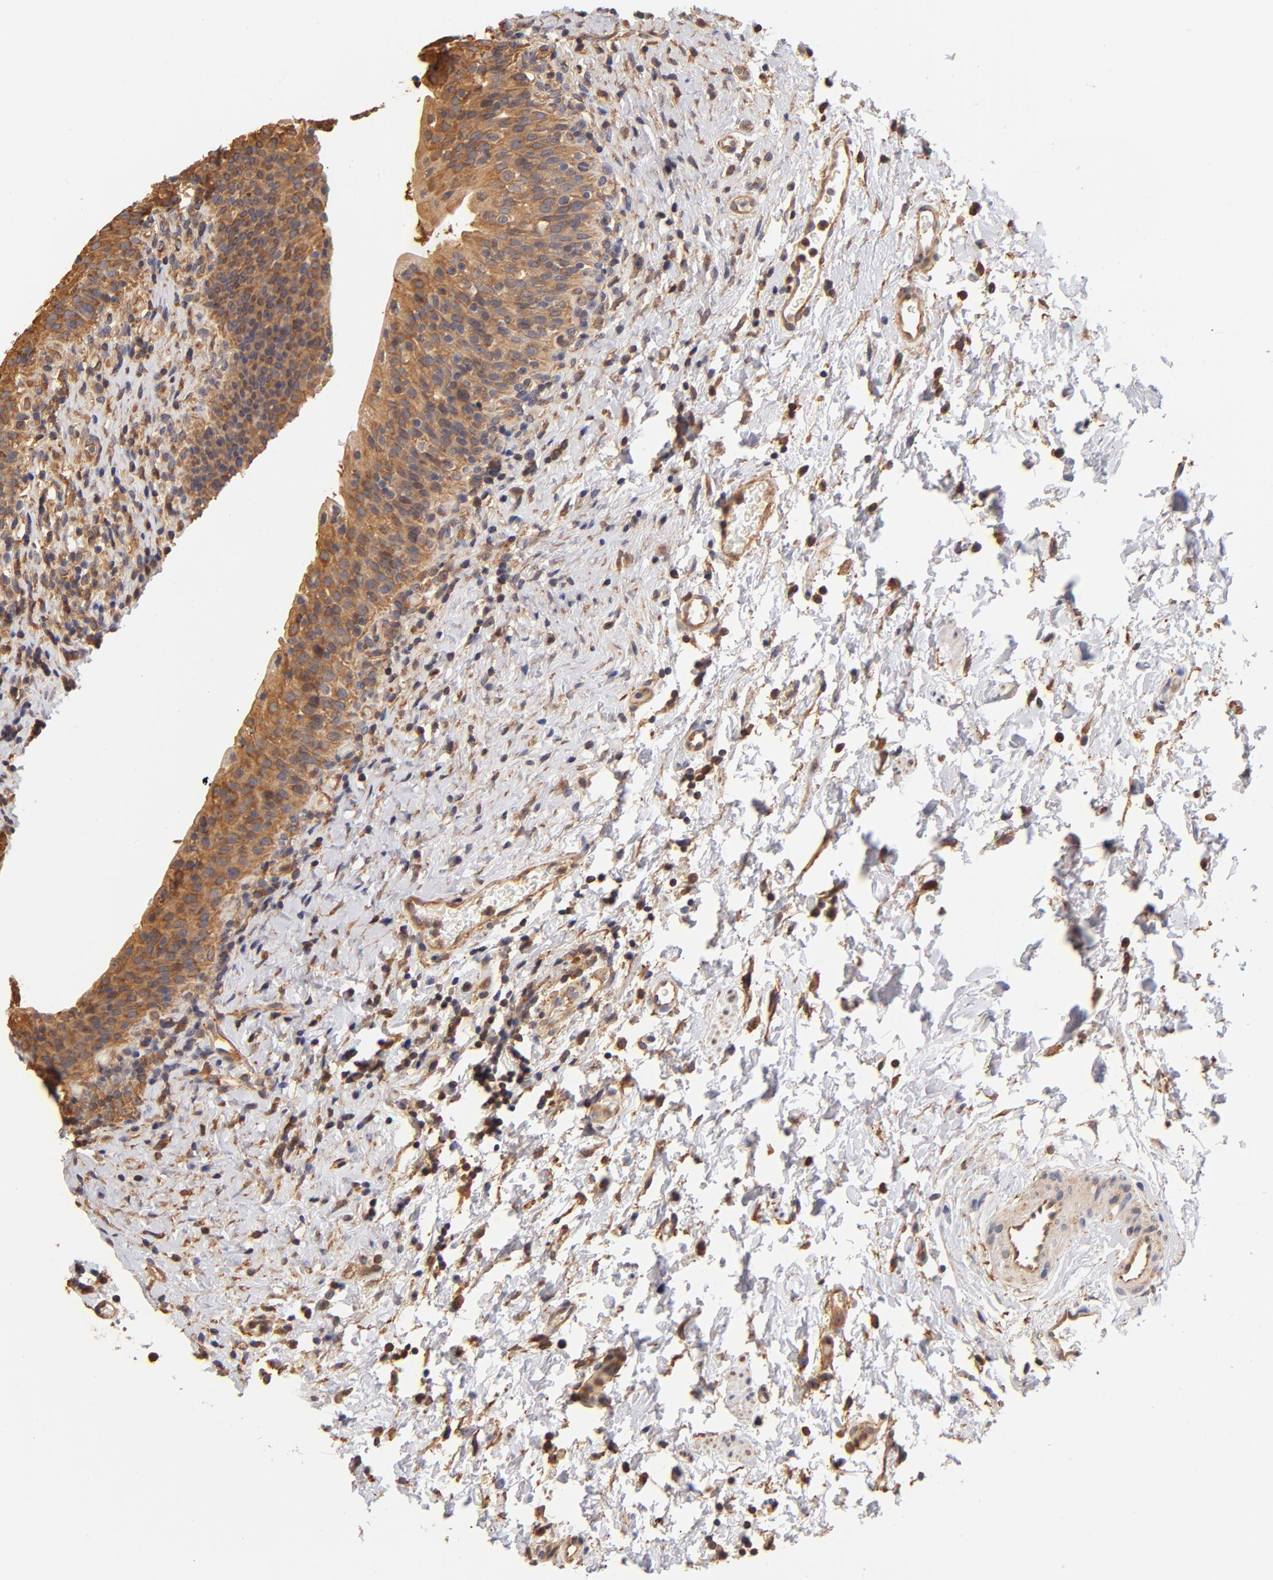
{"staining": {"intensity": "strong", "quantity": ">75%", "location": "cytoplasmic/membranous"}, "tissue": "urinary bladder", "cell_type": "Urothelial cells", "image_type": "normal", "snomed": [{"axis": "morphology", "description": "Normal tissue, NOS"}, {"axis": "topography", "description": "Urinary bladder"}], "caption": "A histopathology image of urinary bladder stained for a protein demonstrates strong cytoplasmic/membranous brown staining in urothelial cells. (Stains: DAB in brown, nuclei in blue, Microscopy: brightfield microscopy at high magnification).", "gene": "FCMR", "patient": {"sex": "male", "age": 51}}